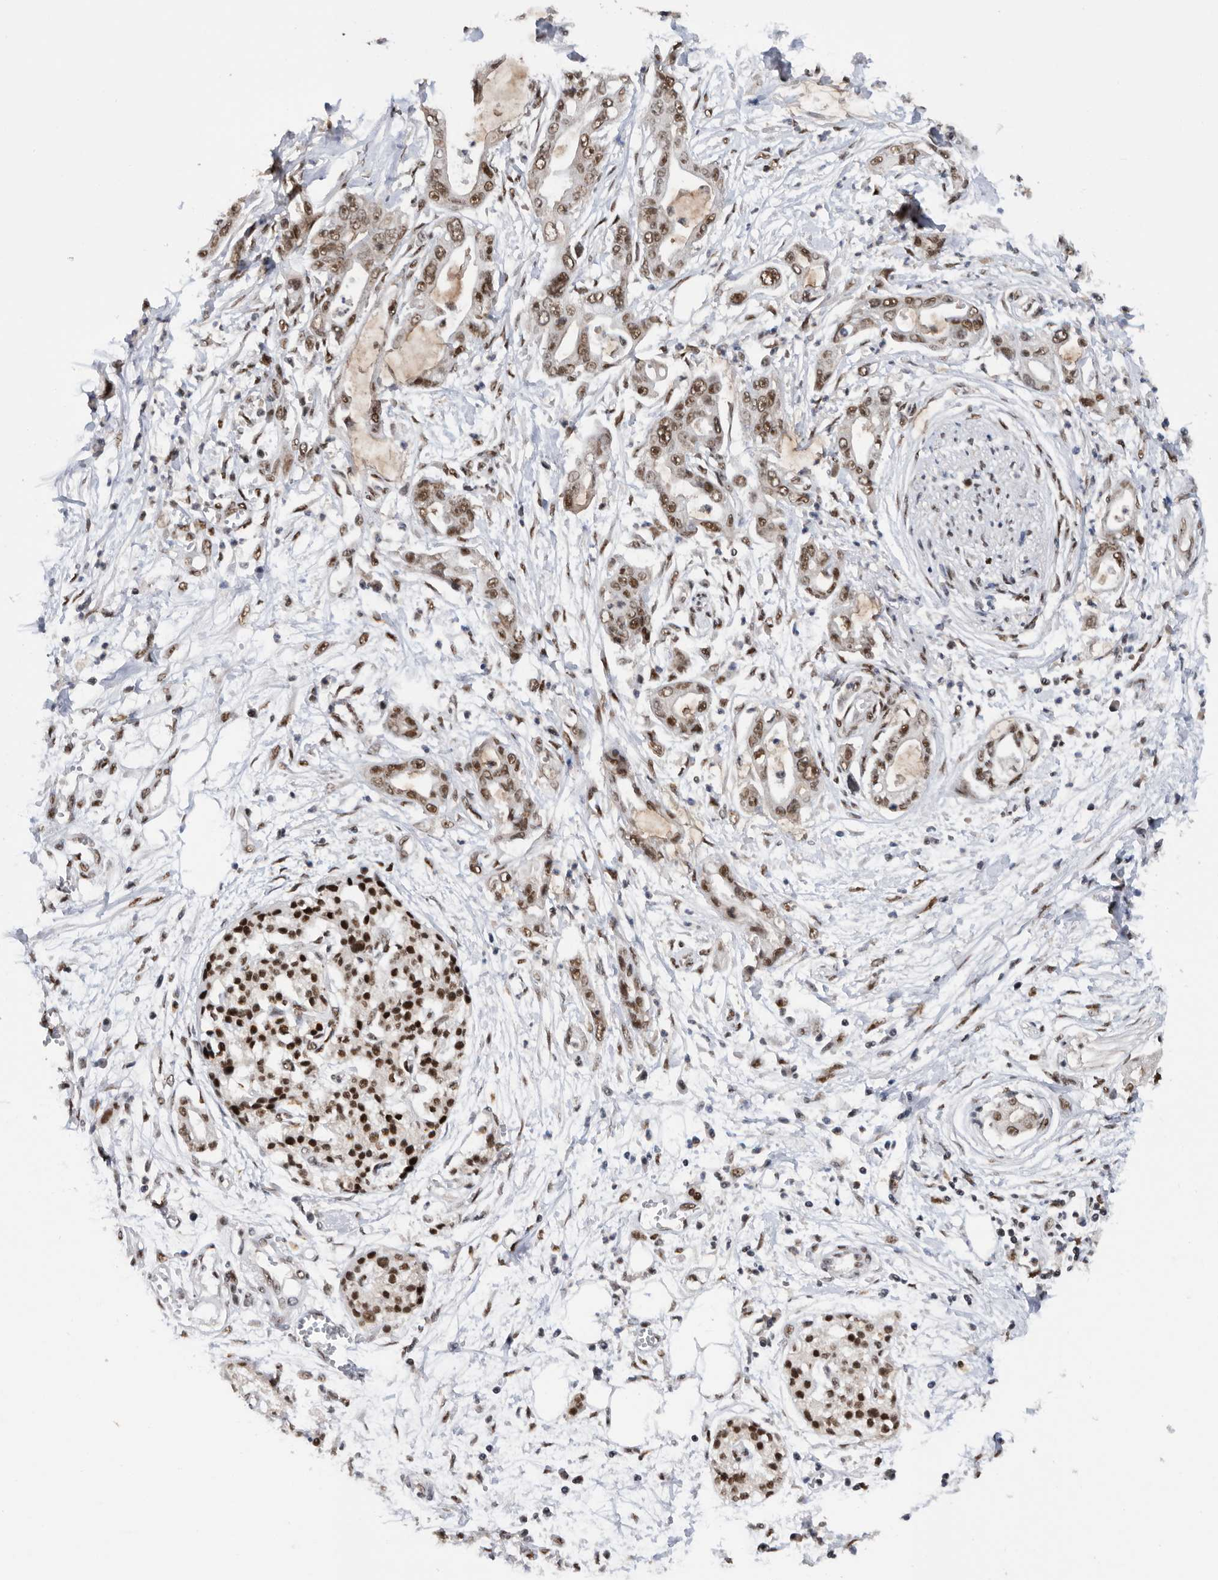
{"staining": {"intensity": "moderate", "quantity": ">75%", "location": "nuclear"}, "tissue": "pancreatic cancer", "cell_type": "Tumor cells", "image_type": "cancer", "snomed": [{"axis": "morphology", "description": "Adenocarcinoma, NOS"}, {"axis": "topography", "description": "Pancreas"}], "caption": "Human pancreatic cancer (adenocarcinoma) stained with a protein marker displays moderate staining in tumor cells.", "gene": "ZNF260", "patient": {"sex": "male", "age": 68}}